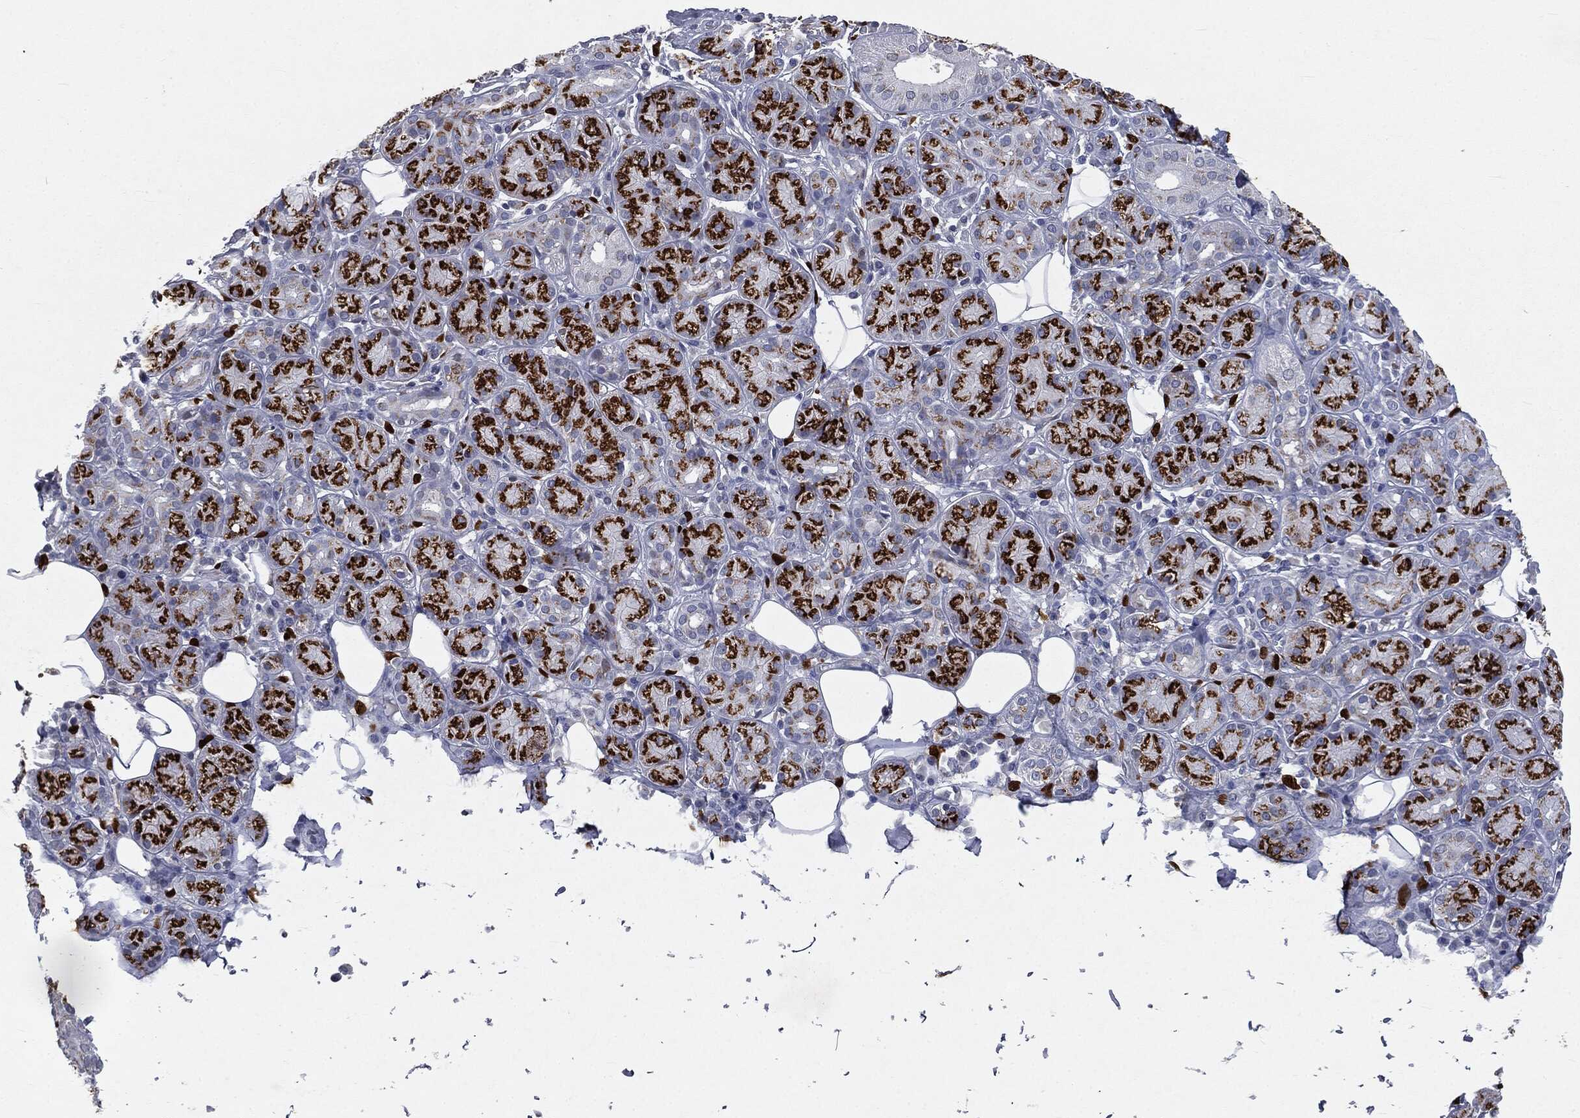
{"staining": {"intensity": "strong", "quantity": ">75%", "location": "cytoplasmic/membranous"}, "tissue": "salivary gland", "cell_type": "Glandular cells", "image_type": "normal", "snomed": [{"axis": "morphology", "description": "Normal tissue, NOS"}, {"axis": "topography", "description": "Salivary gland"}], "caption": "Protein staining by immunohistochemistry (IHC) reveals strong cytoplasmic/membranous expression in approximately >75% of glandular cells in unremarkable salivary gland.", "gene": "CASD1", "patient": {"sex": "male", "age": 71}}